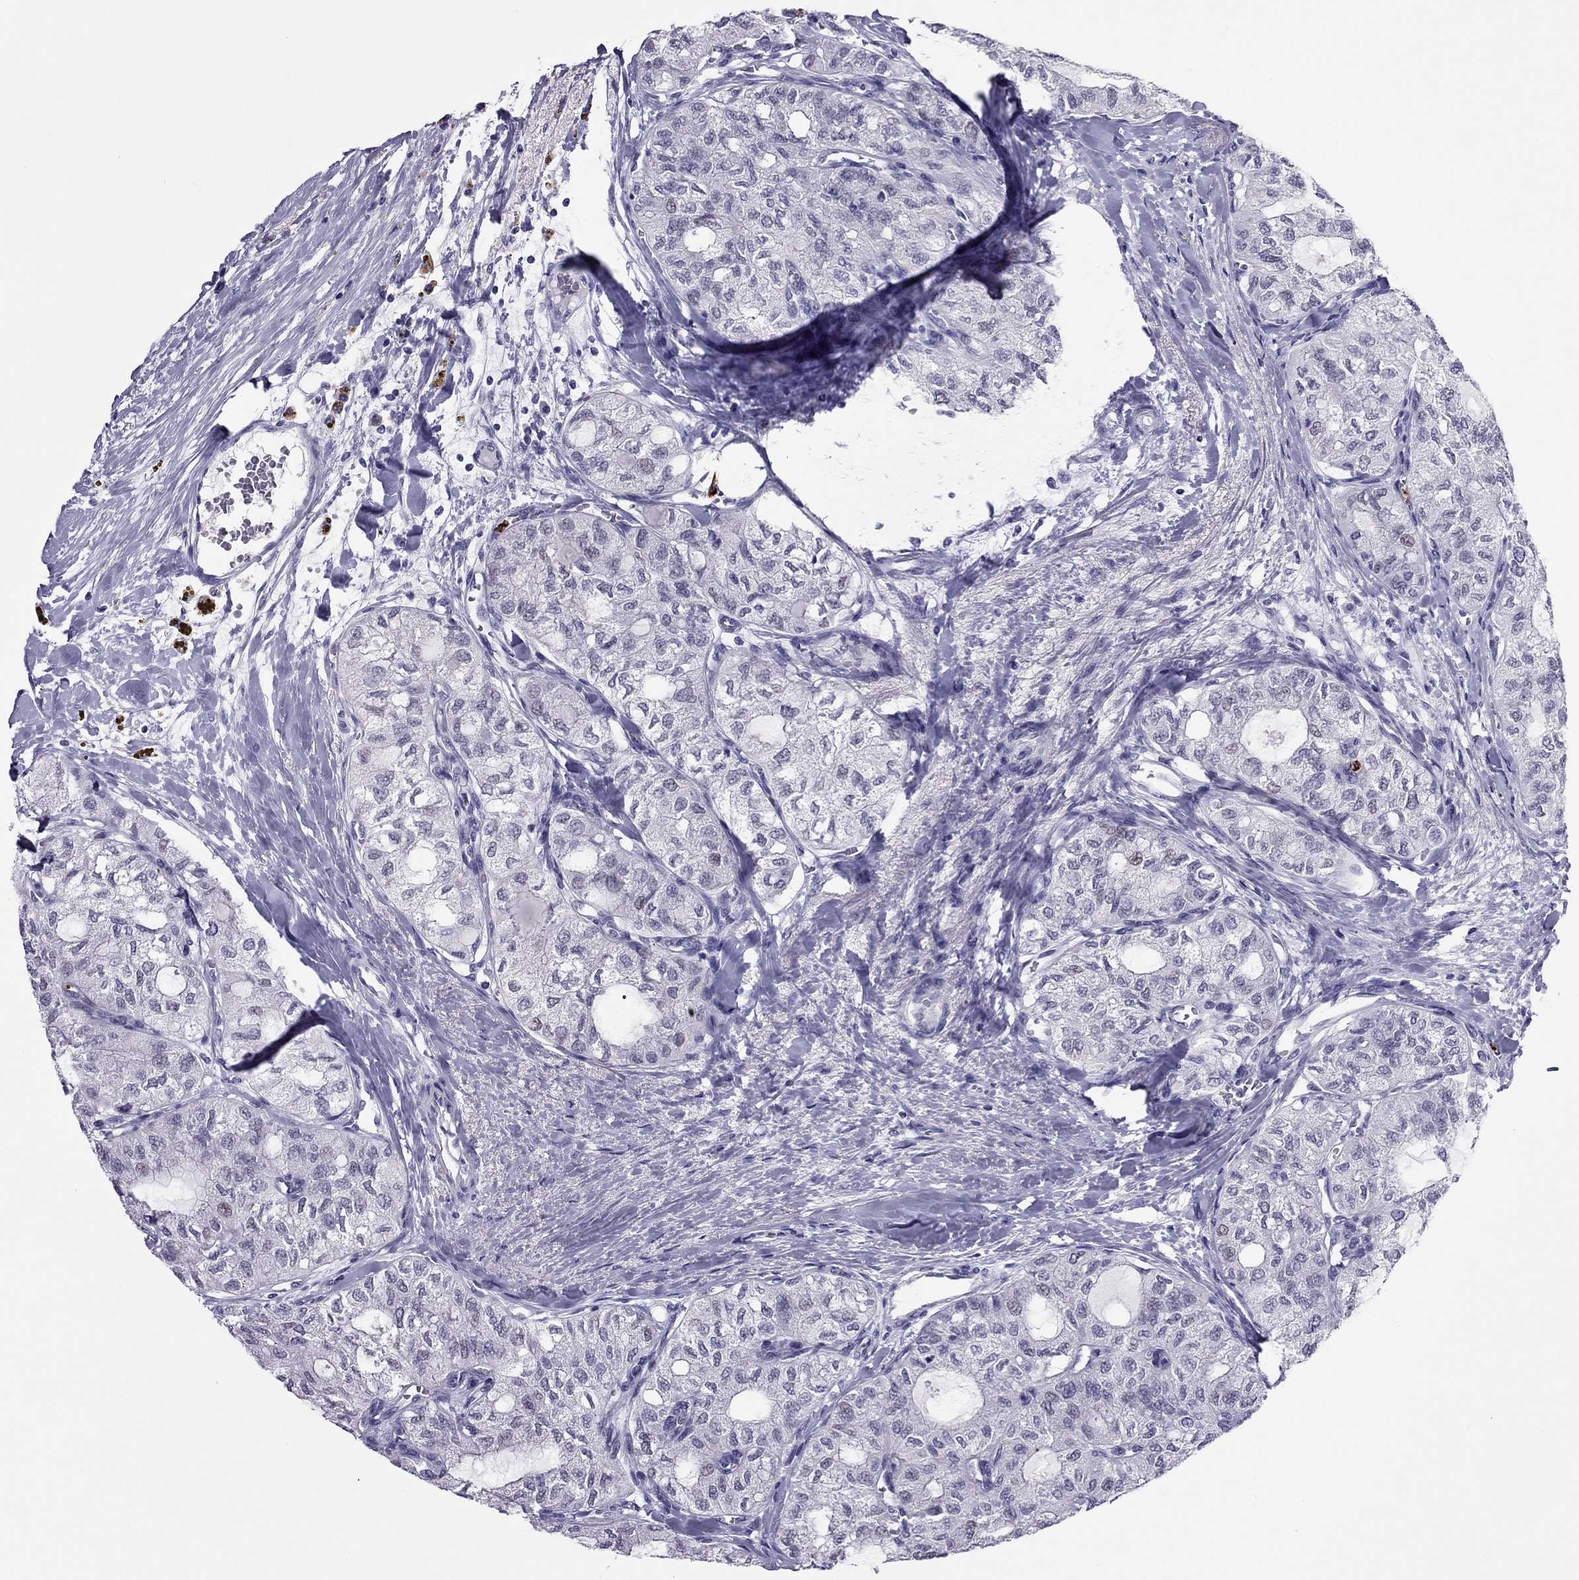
{"staining": {"intensity": "negative", "quantity": "none", "location": "none"}, "tissue": "thyroid cancer", "cell_type": "Tumor cells", "image_type": "cancer", "snomed": [{"axis": "morphology", "description": "Follicular adenoma carcinoma, NOS"}, {"axis": "topography", "description": "Thyroid gland"}], "caption": "IHC photomicrograph of neoplastic tissue: human thyroid follicular adenoma carcinoma stained with DAB demonstrates no significant protein staining in tumor cells. (IHC, brightfield microscopy, high magnification).", "gene": "CCL27", "patient": {"sex": "male", "age": 75}}